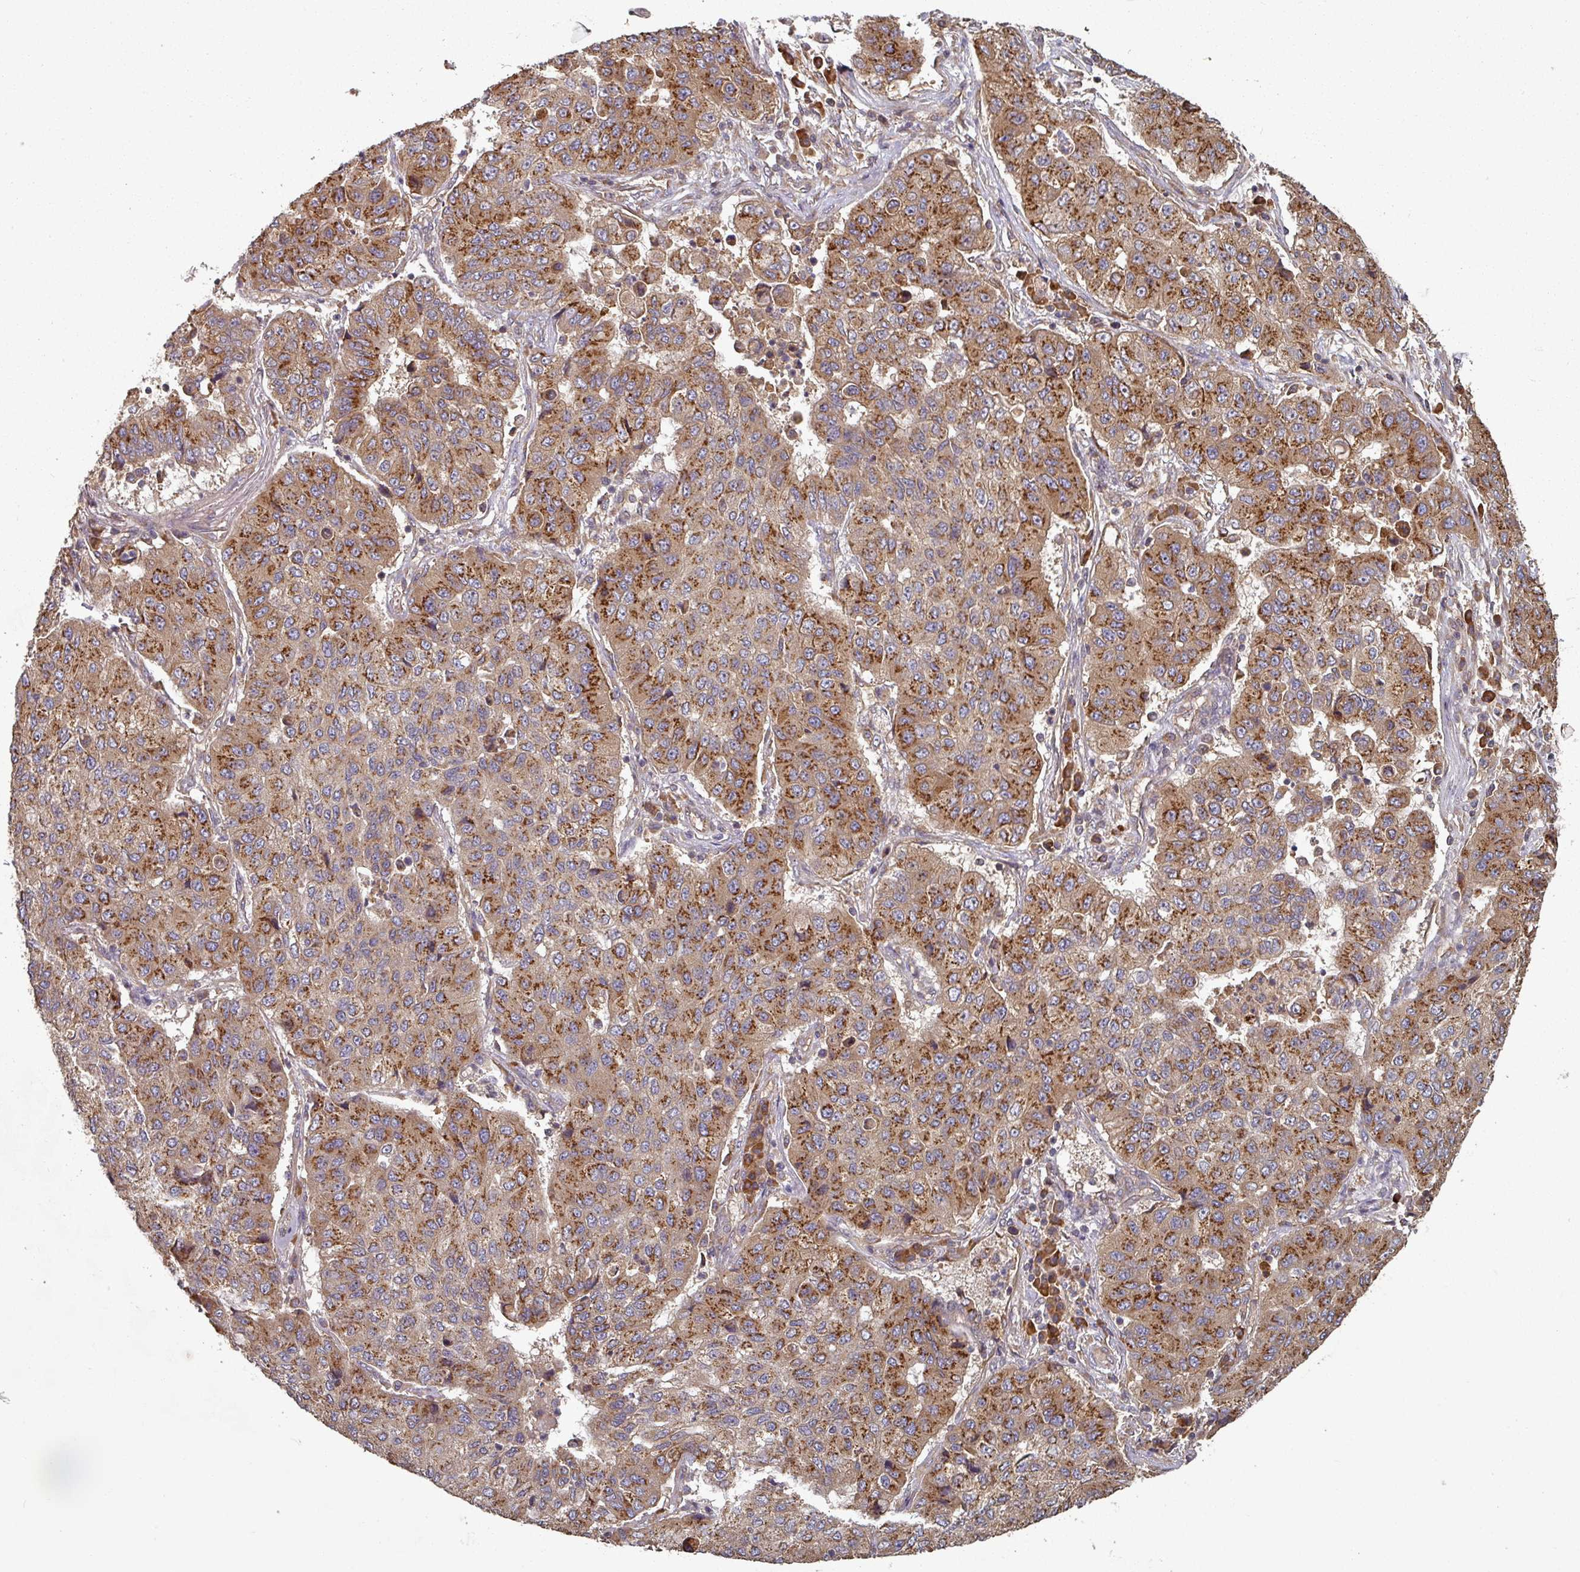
{"staining": {"intensity": "strong", "quantity": ">75%", "location": "cytoplasmic/membranous"}, "tissue": "lung cancer", "cell_type": "Tumor cells", "image_type": "cancer", "snomed": [{"axis": "morphology", "description": "Squamous cell carcinoma, NOS"}, {"axis": "topography", "description": "Lung"}], "caption": "Lung cancer stained with a protein marker shows strong staining in tumor cells.", "gene": "EDEM2", "patient": {"sex": "male", "age": 74}}